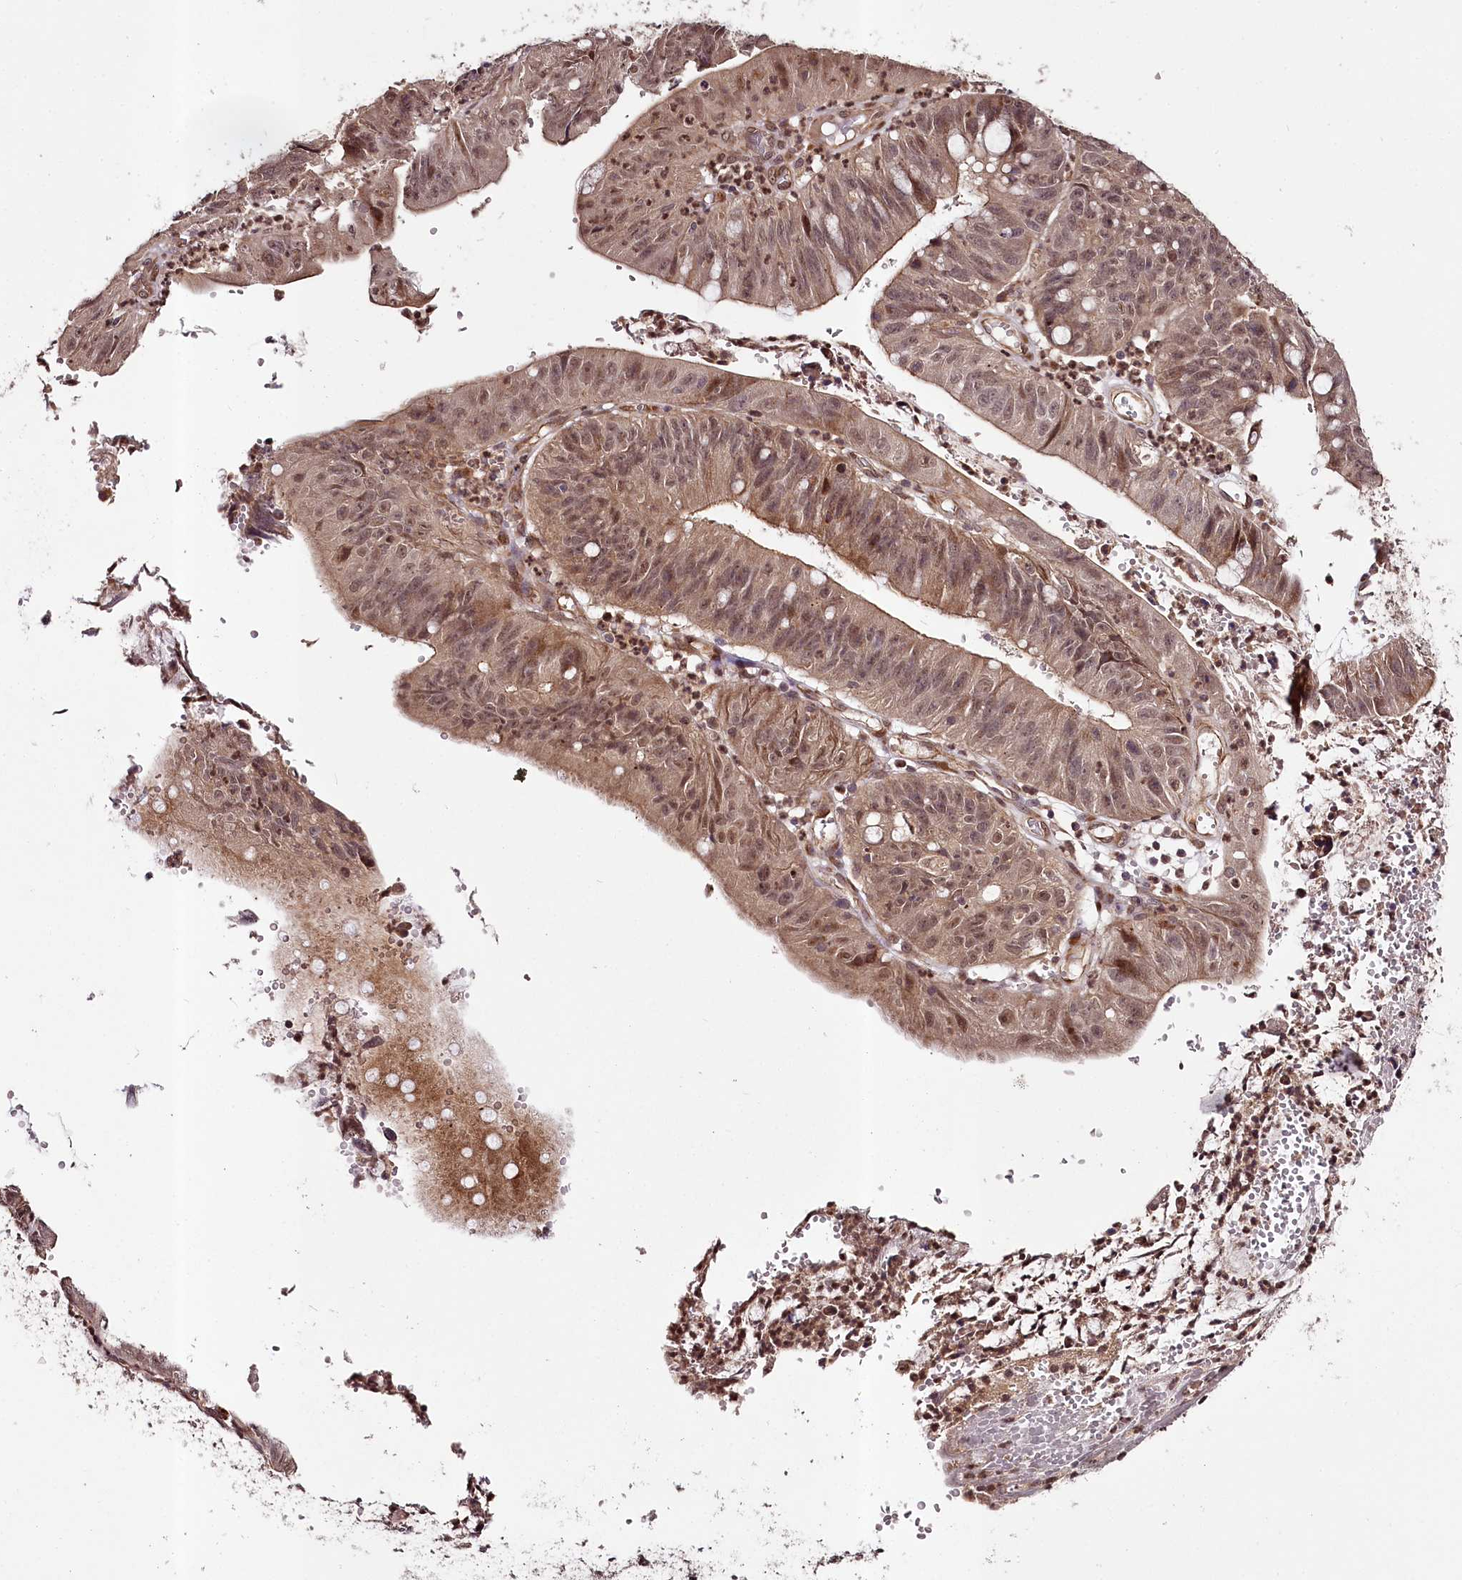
{"staining": {"intensity": "moderate", "quantity": ">75%", "location": "cytoplasmic/membranous,nuclear"}, "tissue": "stomach cancer", "cell_type": "Tumor cells", "image_type": "cancer", "snomed": [{"axis": "morphology", "description": "Adenocarcinoma, NOS"}, {"axis": "topography", "description": "Stomach"}], "caption": "Approximately >75% of tumor cells in human stomach cancer exhibit moderate cytoplasmic/membranous and nuclear protein positivity as visualized by brown immunohistochemical staining.", "gene": "MAML3", "patient": {"sex": "male", "age": 59}}